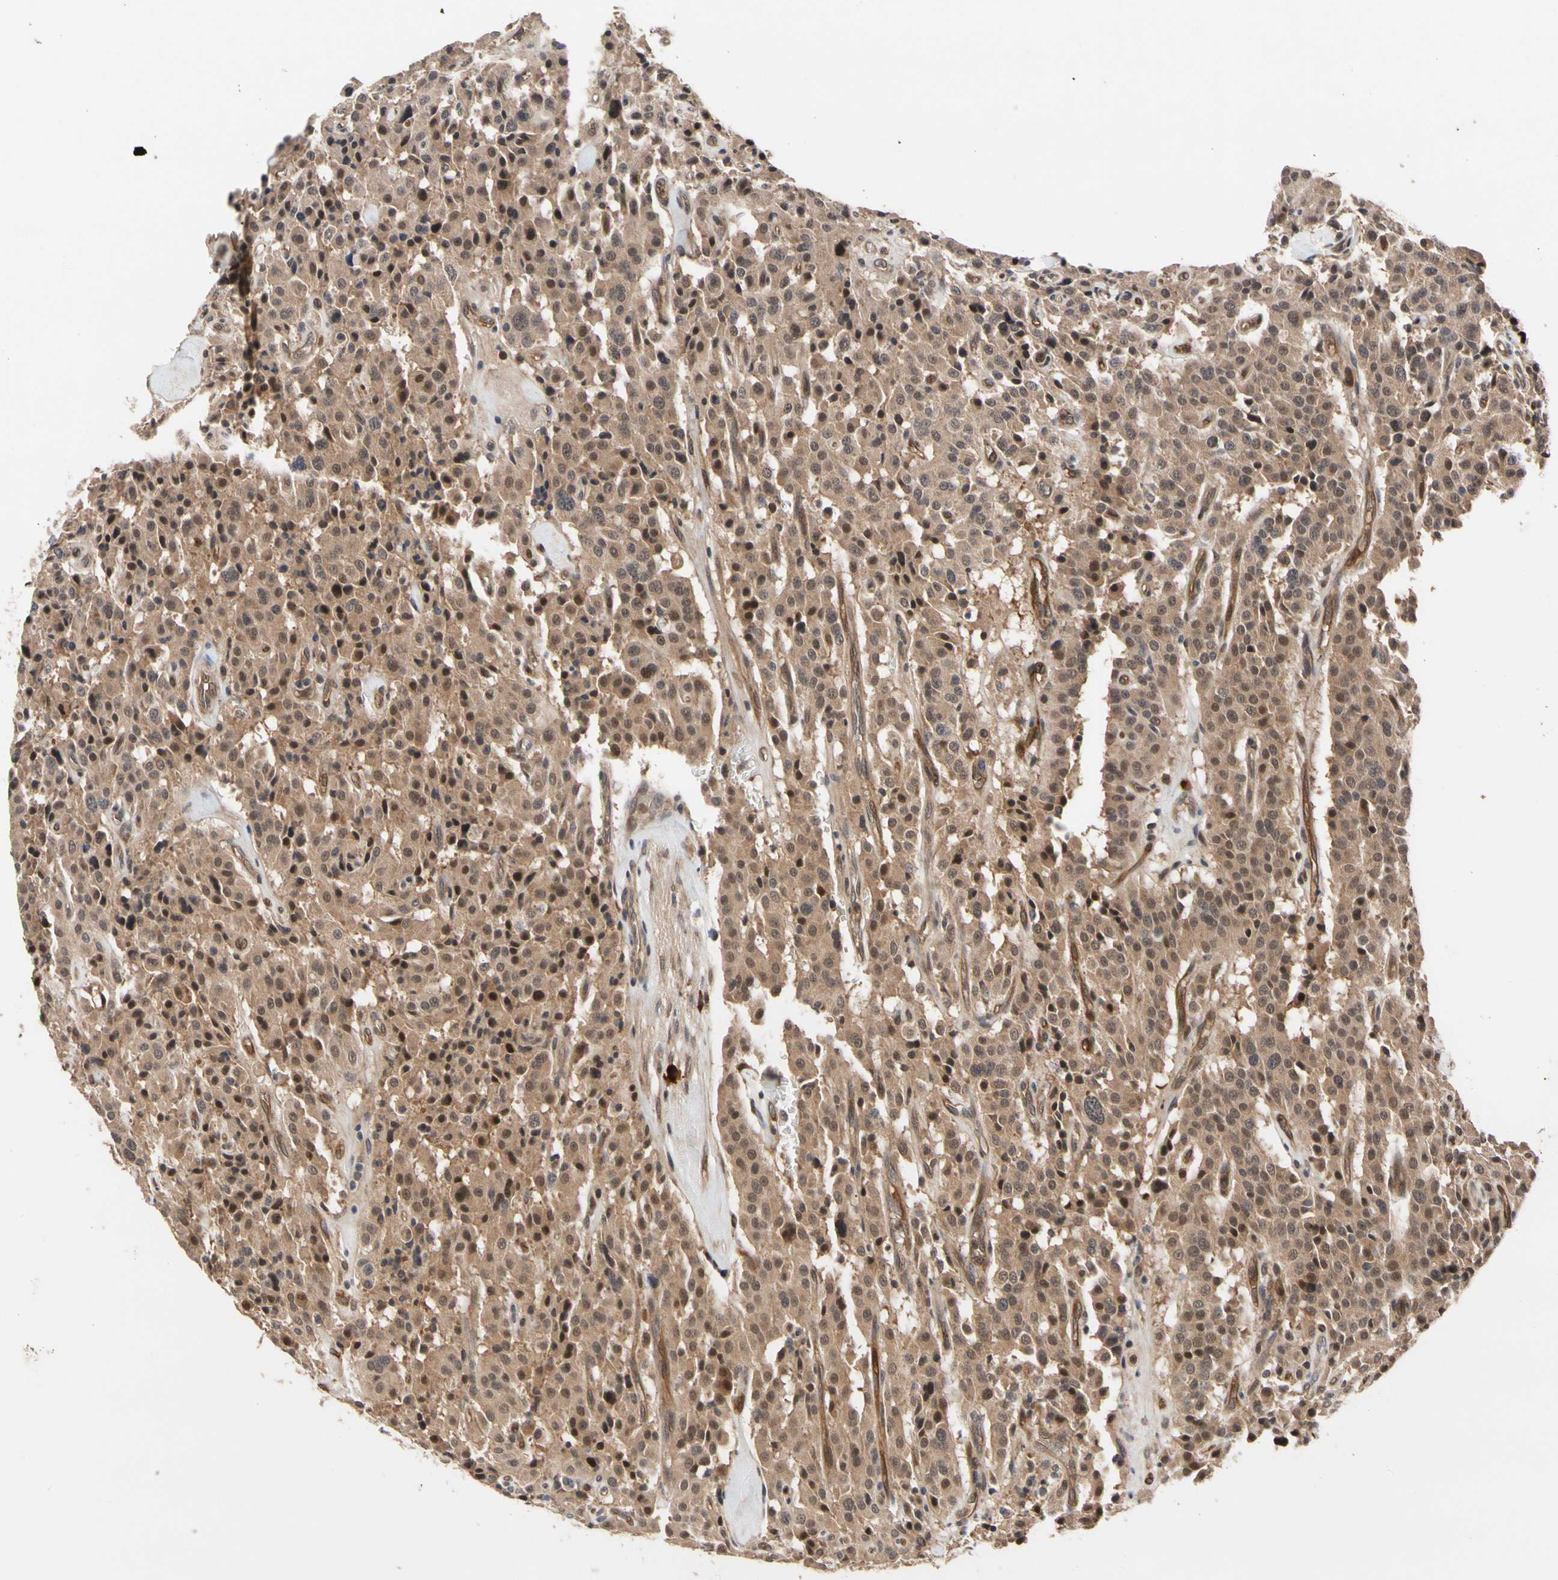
{"staining": {"intensity": "moderate", "quantity": ">75%", "location": "cytoplasmic/membranous,nuclear"}, "tissue": "carcinoid", "cell_type": "Tumor cells", "image_type": "cancer", "snomed": [{"axis": "morphology", "description": "Carcinoid, malignant, NOS"}, {"axis": "topography", "description": "Lung"}], "caption": "Immunohistochemistry (IHC) histopathology image of neoplastic tissue: malignant carcinoid stained using IHC demonstrates medium levels of moderate protein expression localized specifically in the cytoplasmic/membranous and nuclear of tumor cells, appearing as a cytoplasmic/membranous and nuclear brown color.", "gene": "CYTIP", "patient": {"sex": "male", "age": 30}}